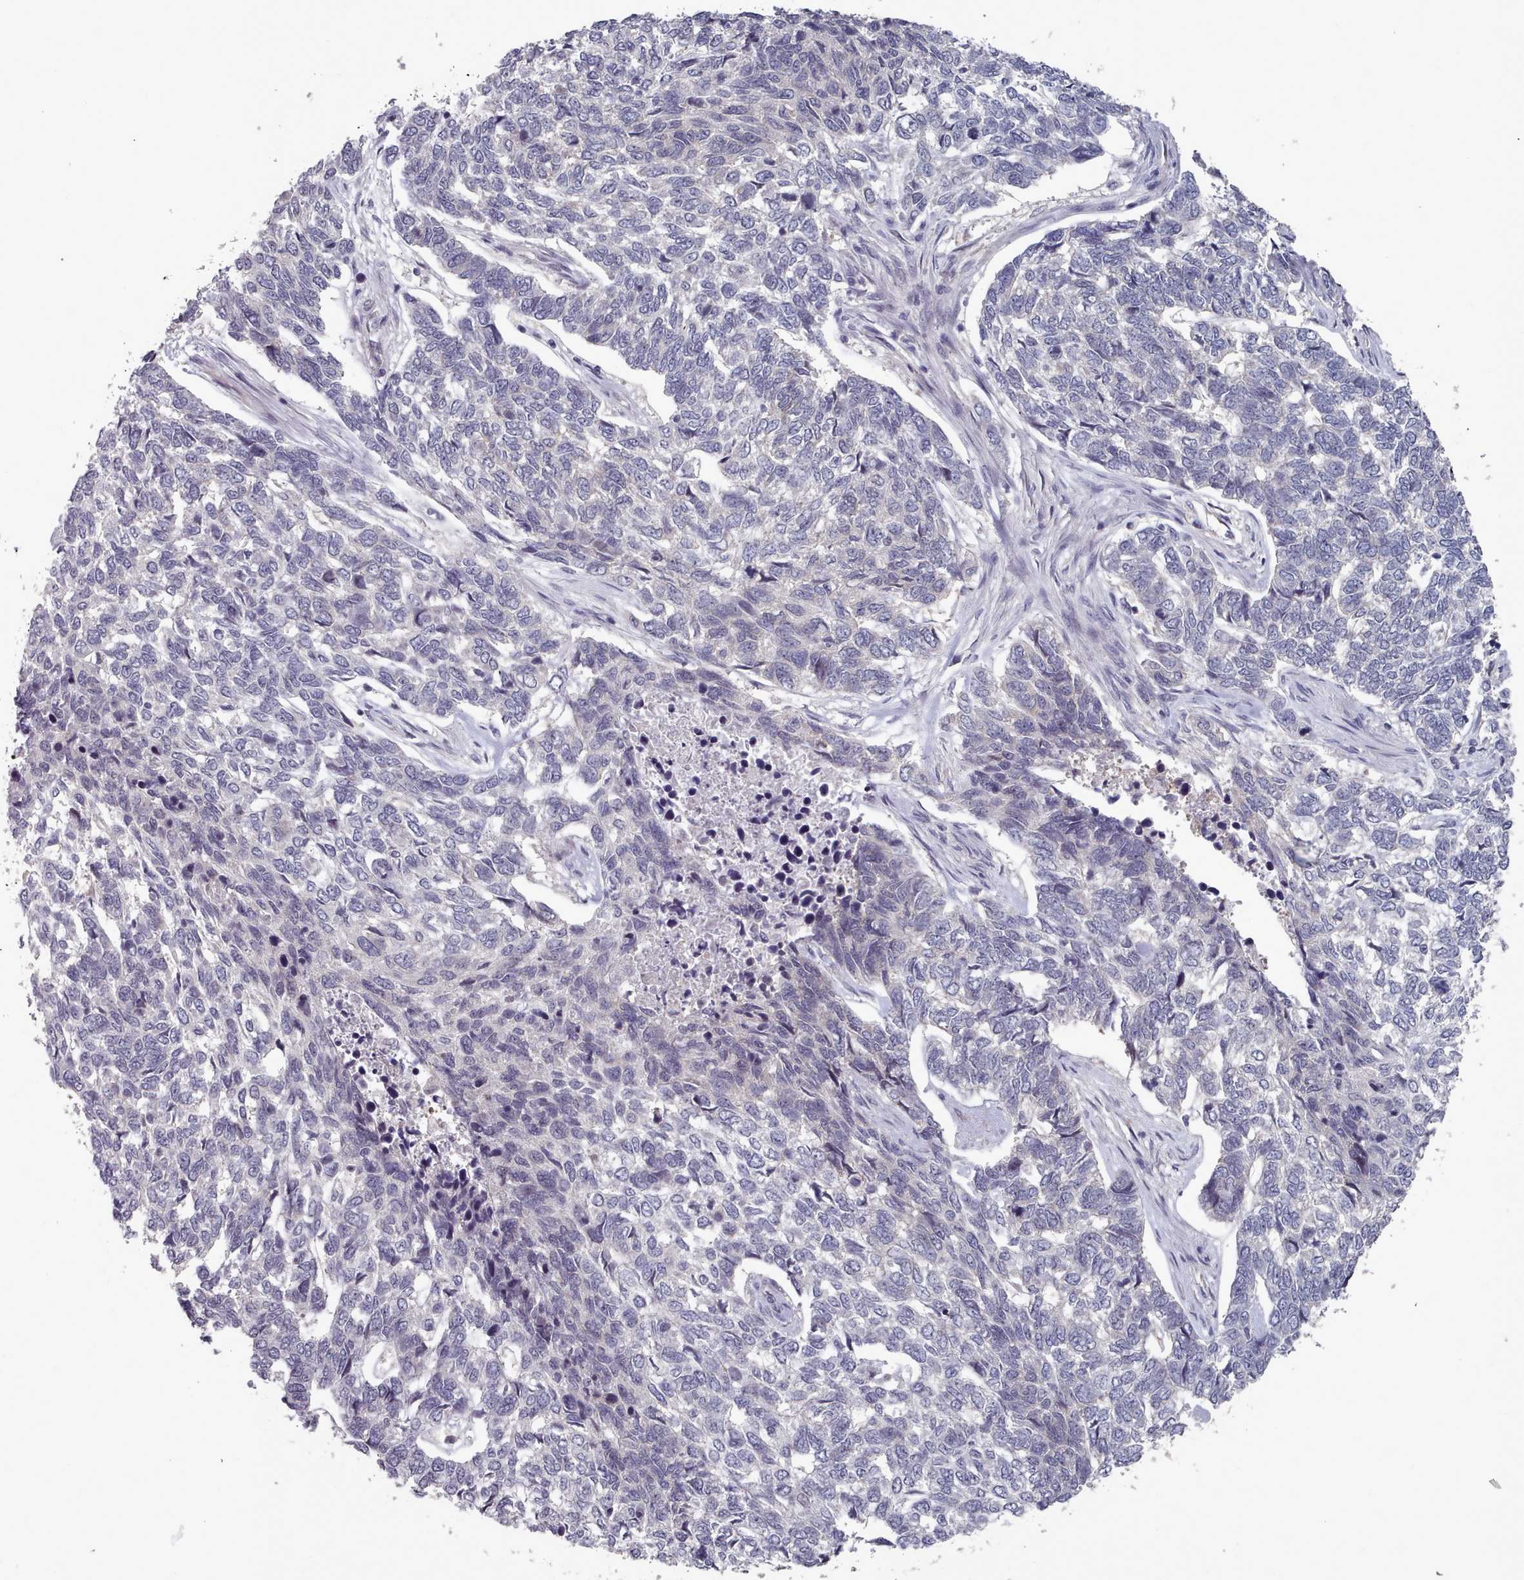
{"staining": {"intensity": "negative", "quantity": "none", "location": "none"}, "tissue": "skin cancer", "cell_type": "Tumor cells", "image_type": "cancer", "snomed": [{"axis": "morphology", "description": "Basal cell carcinoma"}, {"axis": "topography", "description": "Skin"}], "caption": "This is an immunohistochemistry photomicrograph of human basal cell carcinoma (skin). There is no positivity in tumor cells.", "gene": "HYAL3", "patient": {"sex": "female", "age": 65}}